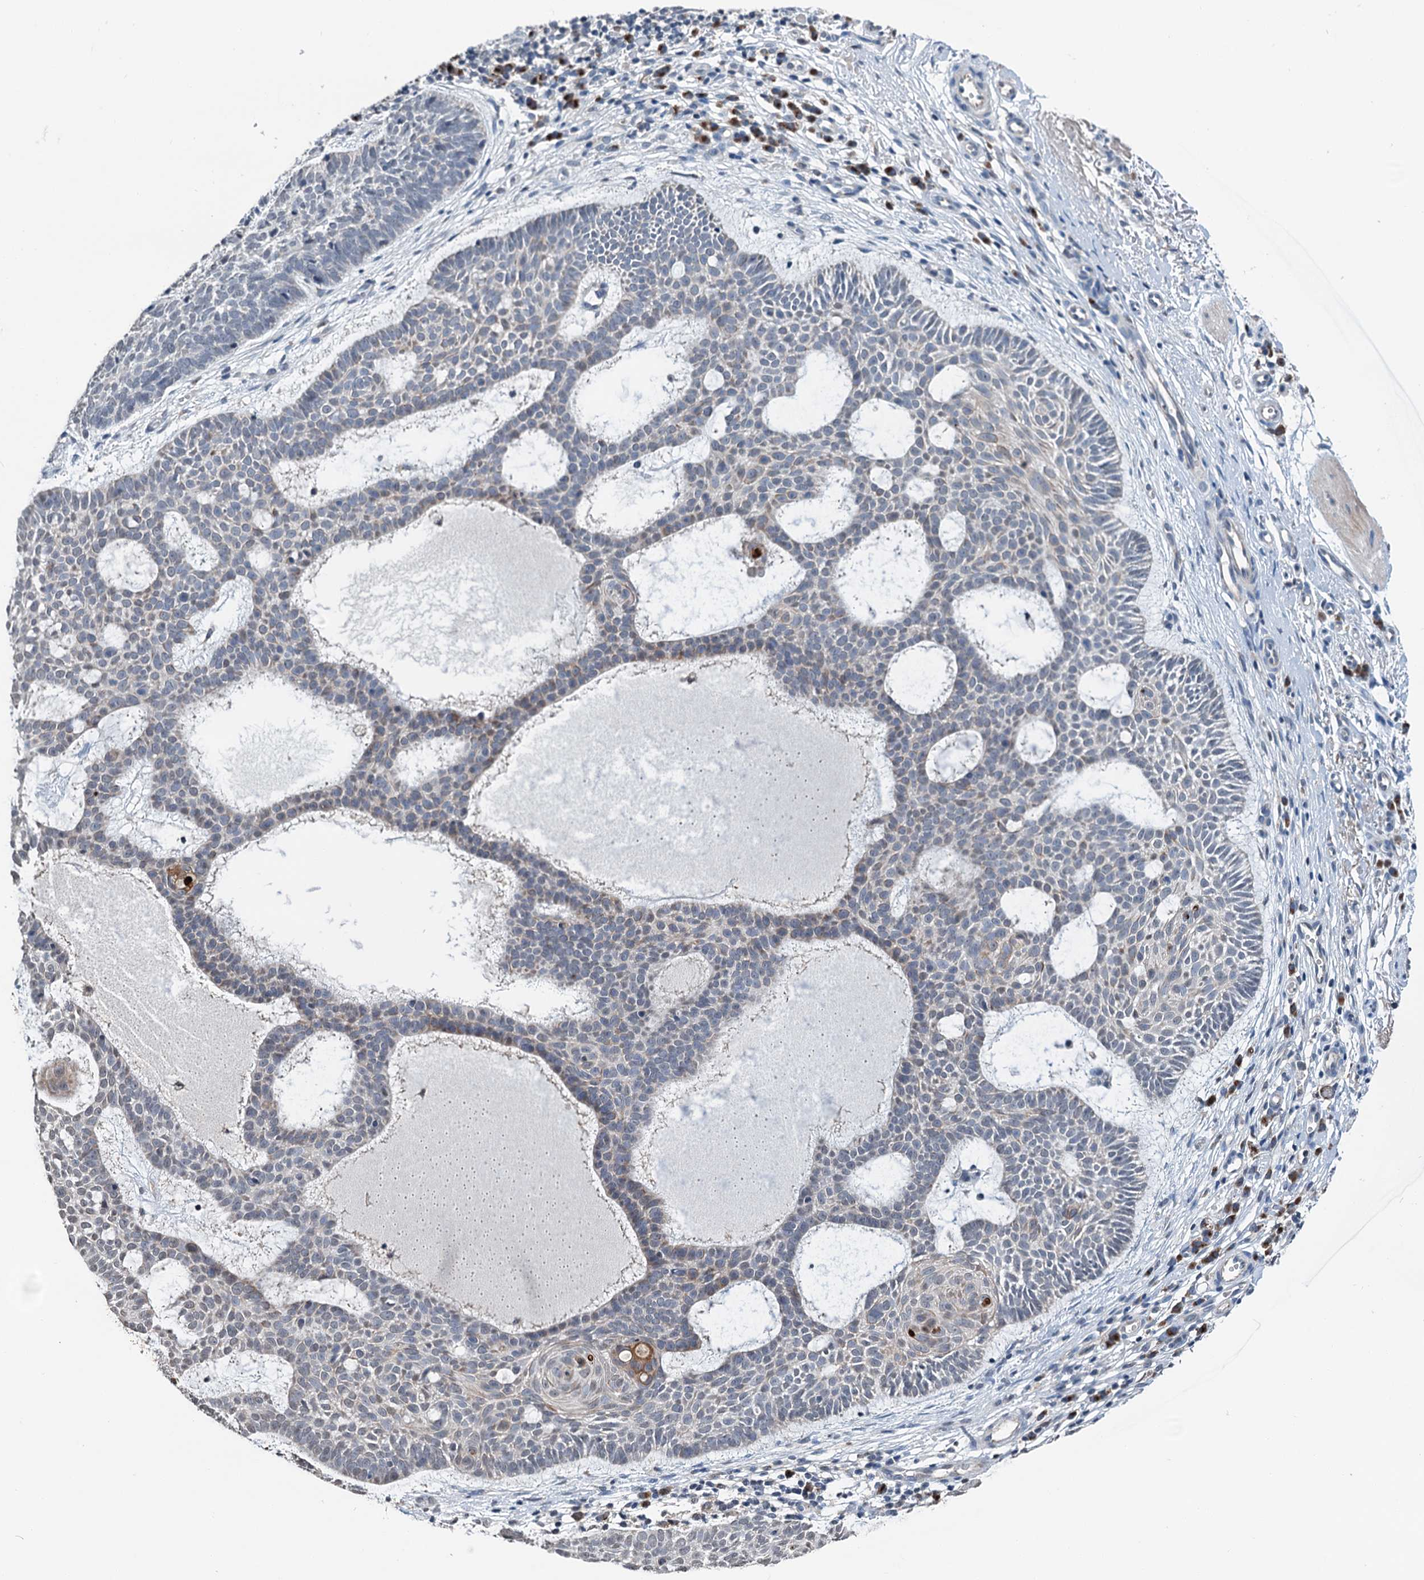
{"staining": {"intensity": "weak", "quantity": "<25%", "location": "cytoplasmic/membranous"}, "tissue": "skin cancer", "cell_type": "Tumor cells", "image_type": "cancer", "snomed": [{"axis": "morphology", "description": "Basal cell carcinoma"}, {"axis": "topography", "description": "Skin"}], "caption": "There is no significant staining in tumor cells of basal cell carcinoma (skin).", "gene": "SHLD1", "patient": {"sex": "male", "age": 85}}